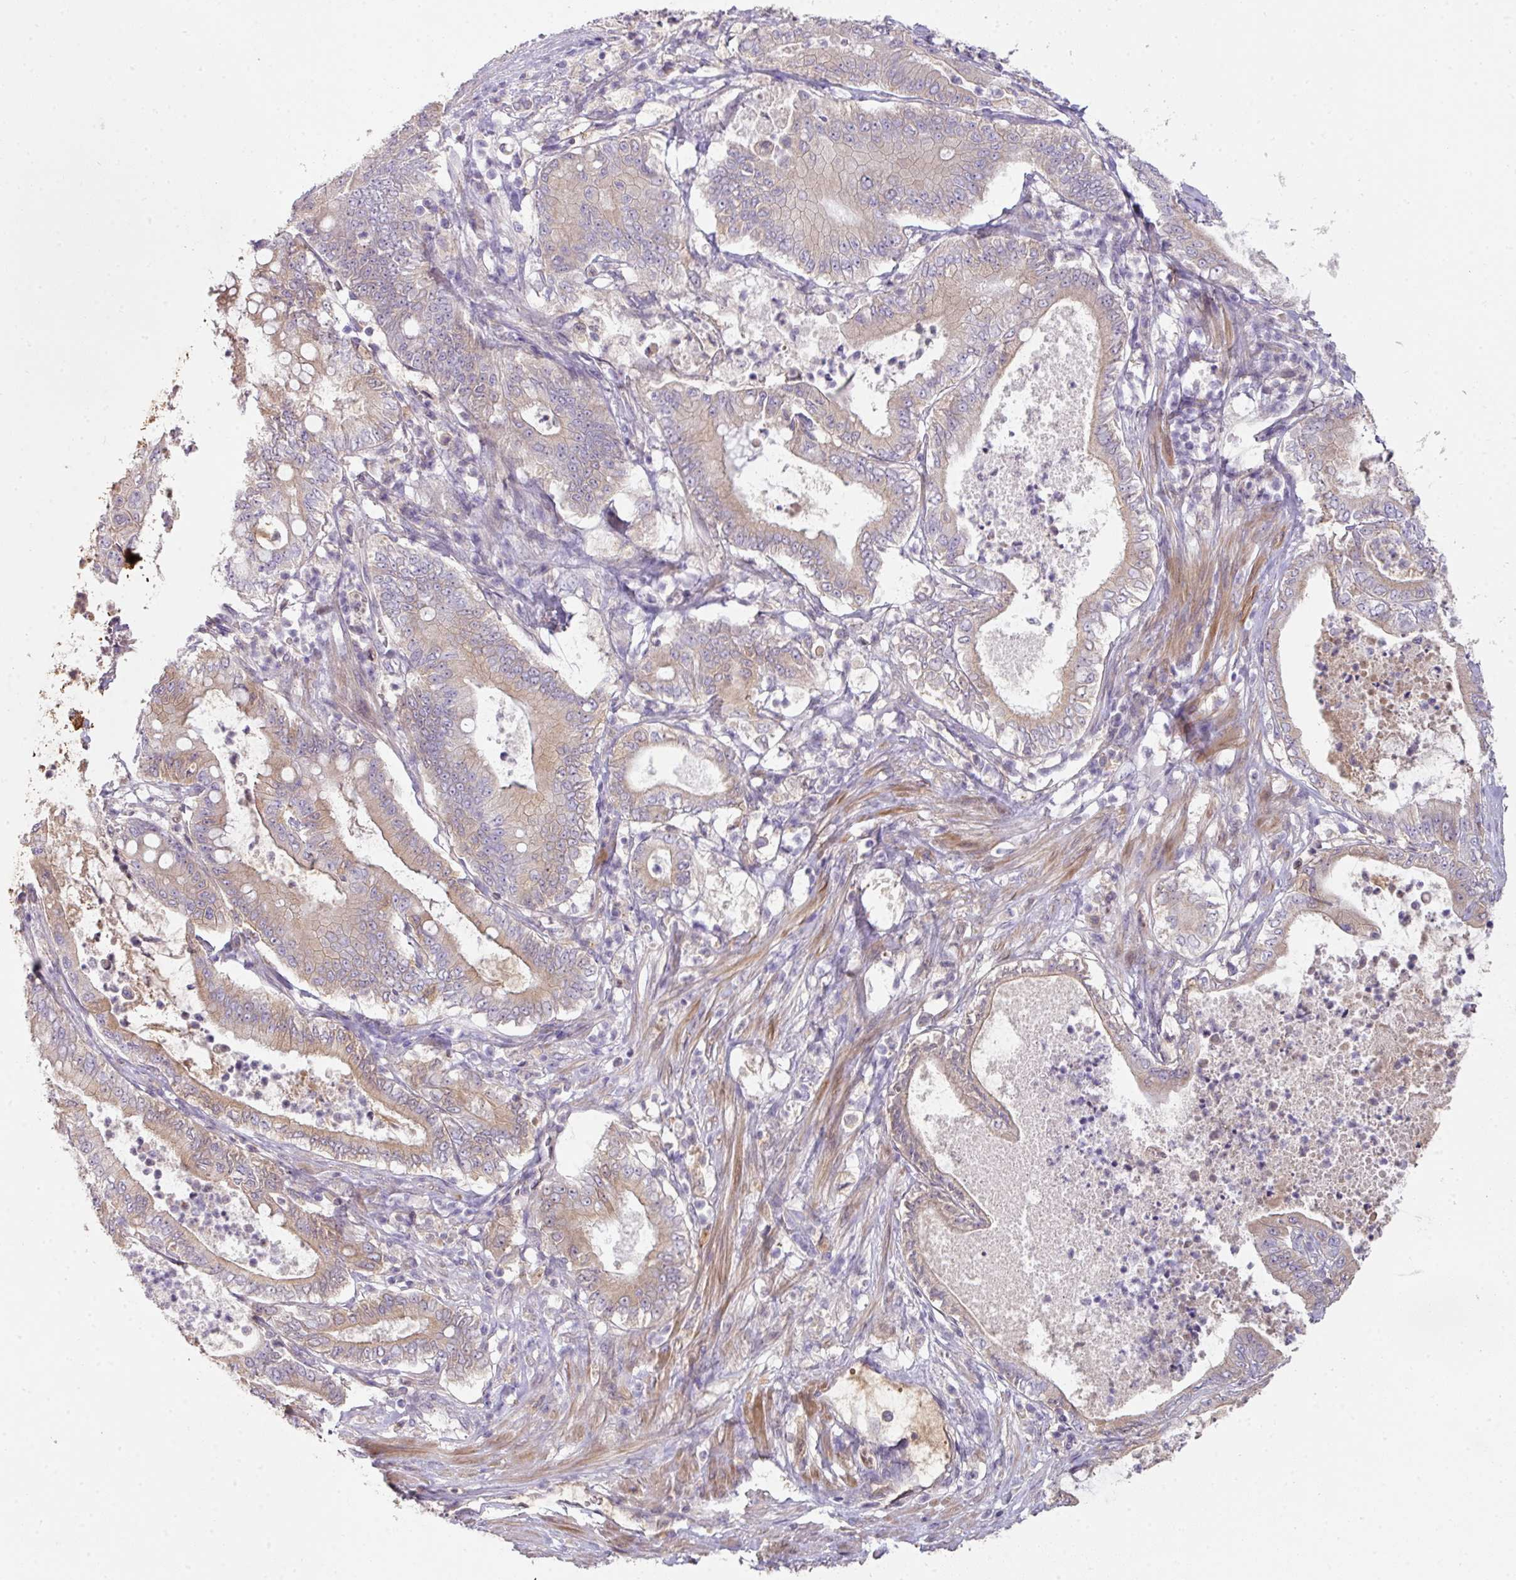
{"staining": {"intensity": "moderate", "quantity": "25%-75%", "location": "cytoplasmic/membranous"}, "tissue": "pancreatic cancer", "cell_type": "Tumor cells", "image_type": "cancer", "snomed": [{"axis": "morphology", "description": "Adenocarcinoma, NOS"}, {"axis": "topography", "description": "Pancreas"}], "caption": "Immunohistochemical staining of pancreatic cancer (adenocarcinoma) exhibits medium levels of moderate cytoplasmic/membranous protein positivity in approximately 25%-75% of tumor cells.", "gene": "ZNF266", "patient": {"sex": "male", "age": 71}}